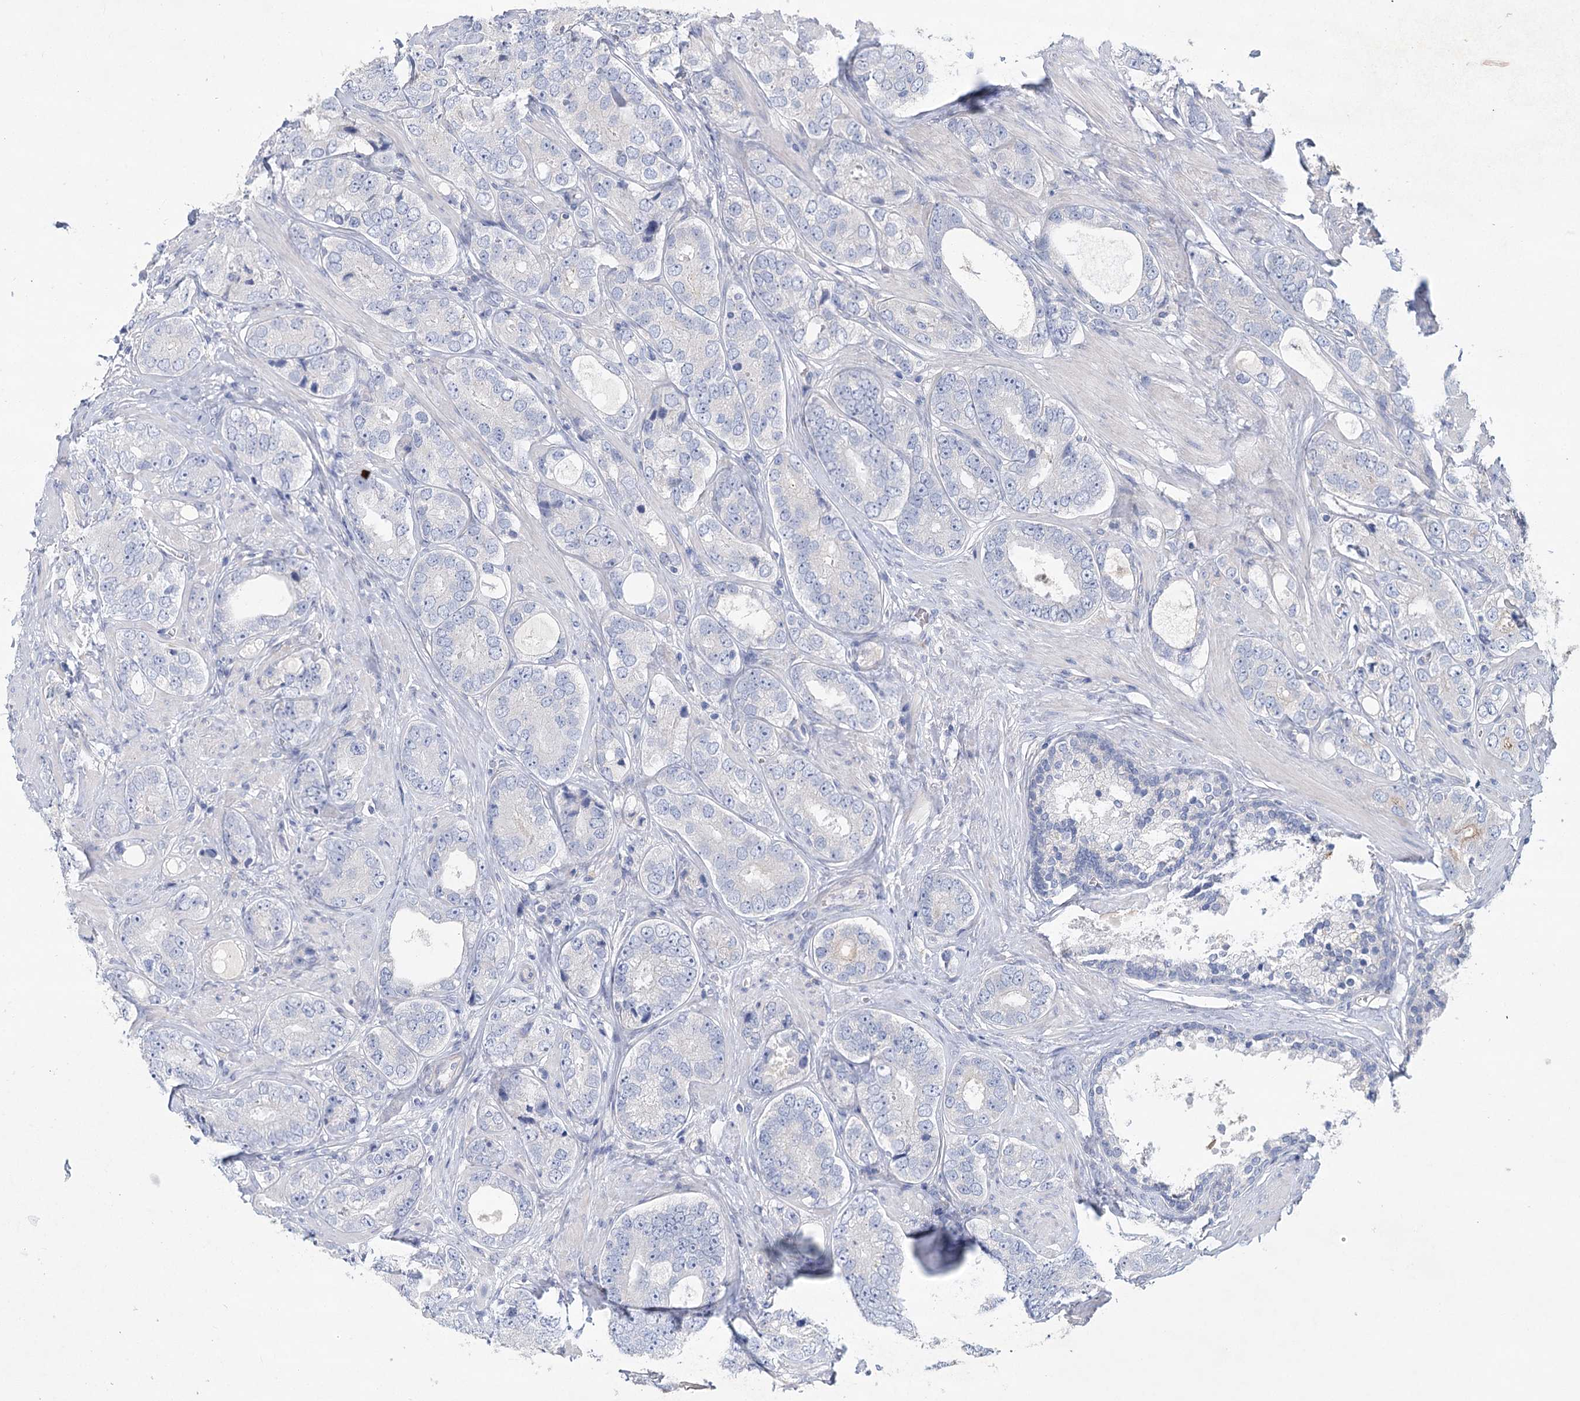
{"staining": {"intensity": "negative", "quantity": "none", "location": "none"}, "tissue": "prostate cancer", "cell_type": "Tumor cells", "image_type": "cancer", "snomed": [{"axis": "morphology", "description": "Adenocarcinoma, High grade"}, {"axis": "topography", "description": "Prostate"}], "caption": "IHC photomicrograph of human prostate high-grade adenocarcinoma stained for a protein (brown), which exhibits no expression in tumor cells.", "gene": "SLC9A3", "patient": {"sex": "male", "age": 56}}